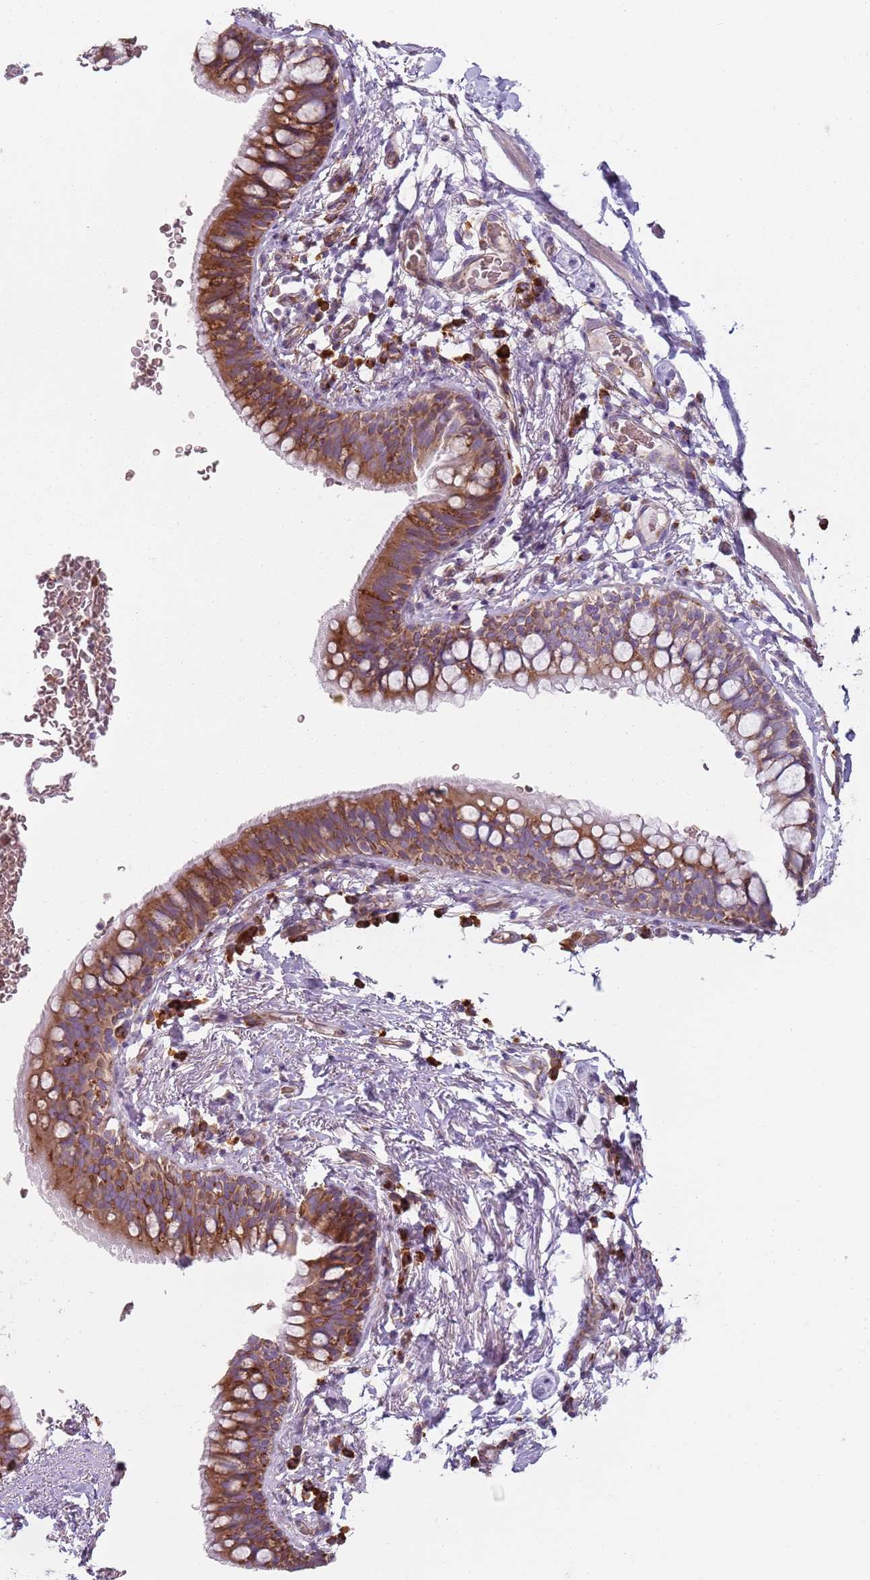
{"staining": {"intensity": "moderate", "quantity": ">75%", "location": "cytoplasmic/membranous"}, "tissue": "bronchus", "cell_type": "Respiratory epithelial cells", "image_type": "normal", "snomed": [{"axis": "morphology", "description": "Normal tissue, NOS"}, {"axis": "topography", "description": "Cartilage tissue"}, {"axis": "topography", "description": "Bronchus"}], "caption": "This is an image of IHC staining of benign bronchus, which shows moderate expression in the cytoplasmic/membranous of respiratory epithelial cells.", "gene": "SPATA2", "patient": {"sex": "female", "age": 36}}